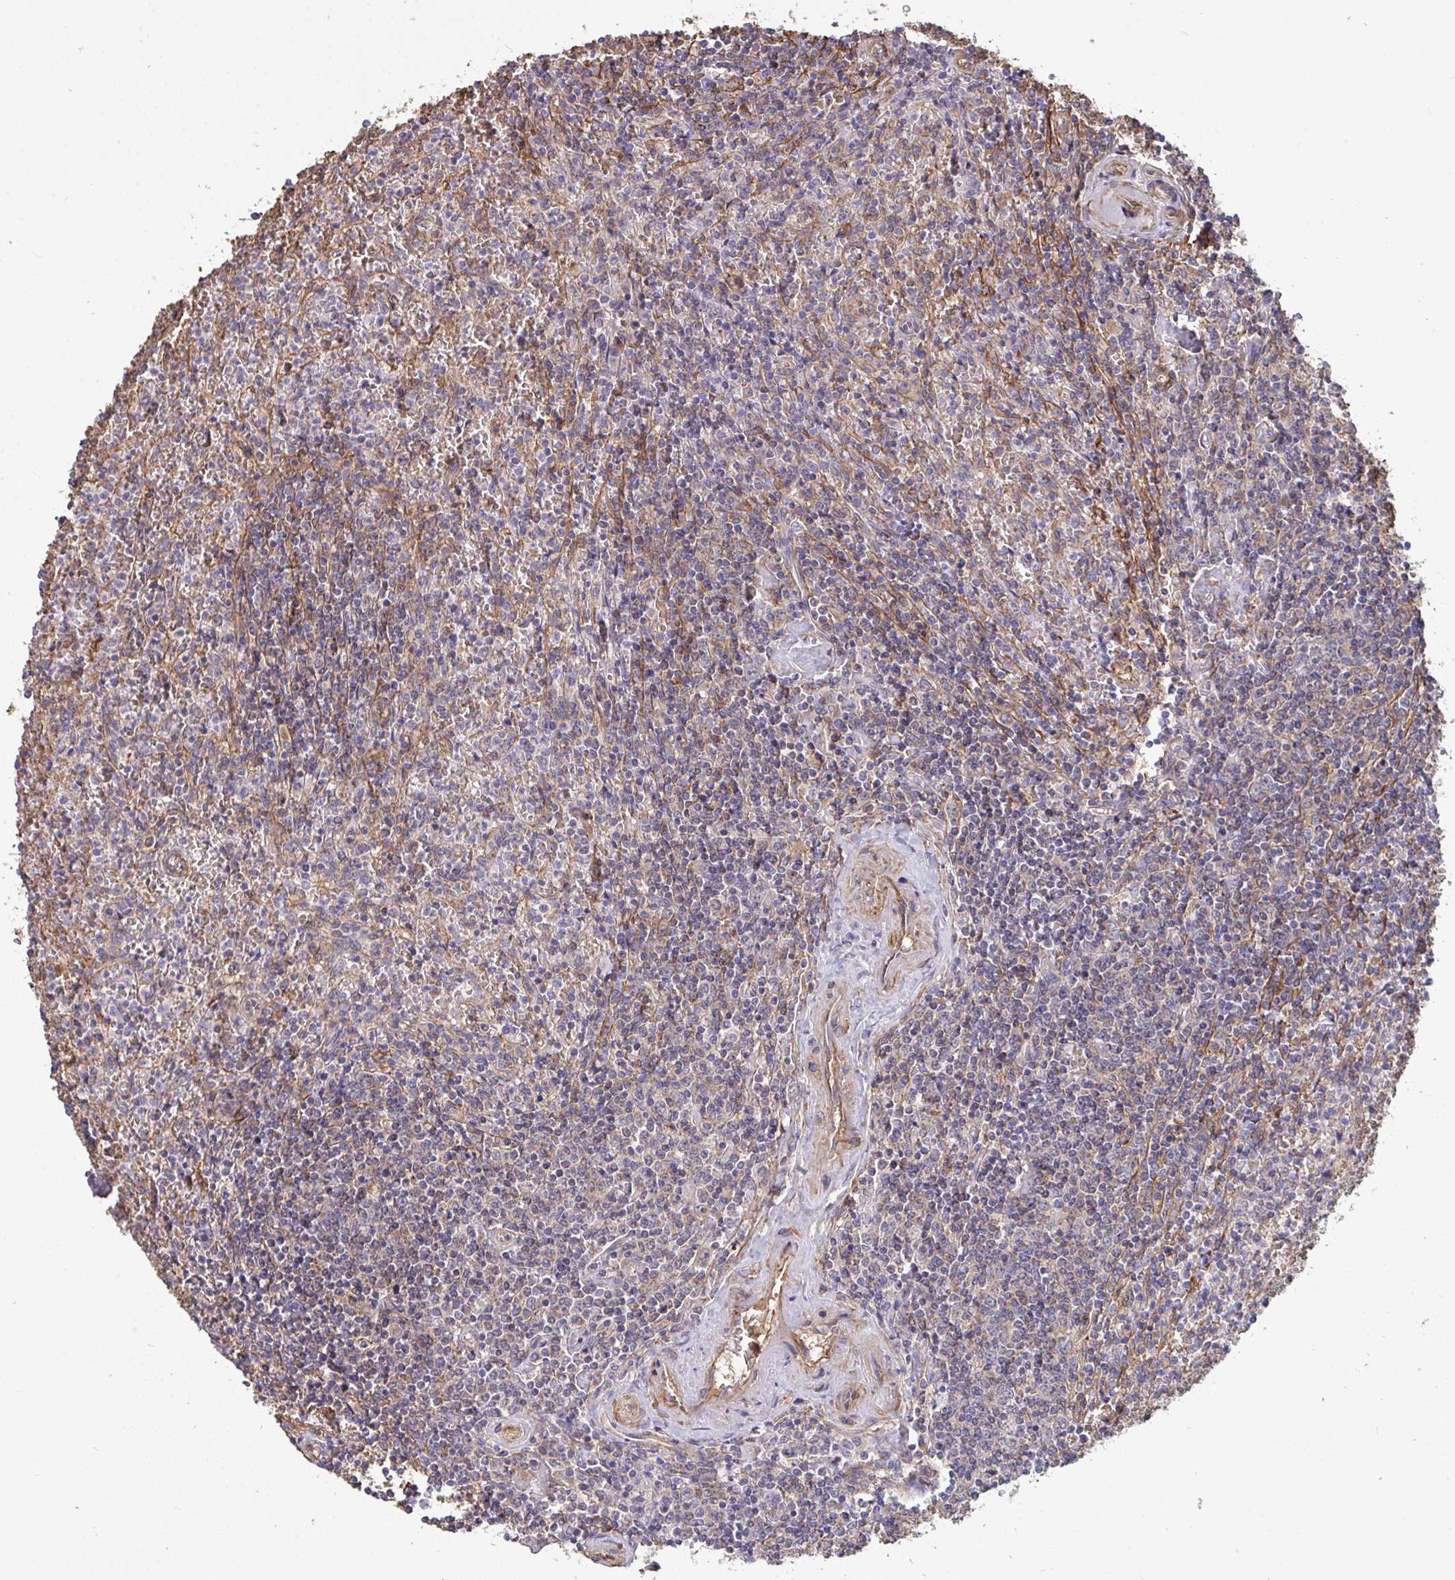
{"staining": {"intensity": "negative", "quantity": "none", "location": "none"}, "tissue": "lymphoma", "cell_type": "Tumor cells", "image_type": "cancer", "snomed": [{"axis": "morphology", "description": "Malignant lymphoma, non-Hodgkin's type, Low grade"}, {"axis": "topography", "description": "Spleen"}], "caption": "Immunohistochemical staining of lymphoma displays no significant positivity in tumor cells.", "gene": "ISCU", "patient": {"sex": "female", "age": 64}}